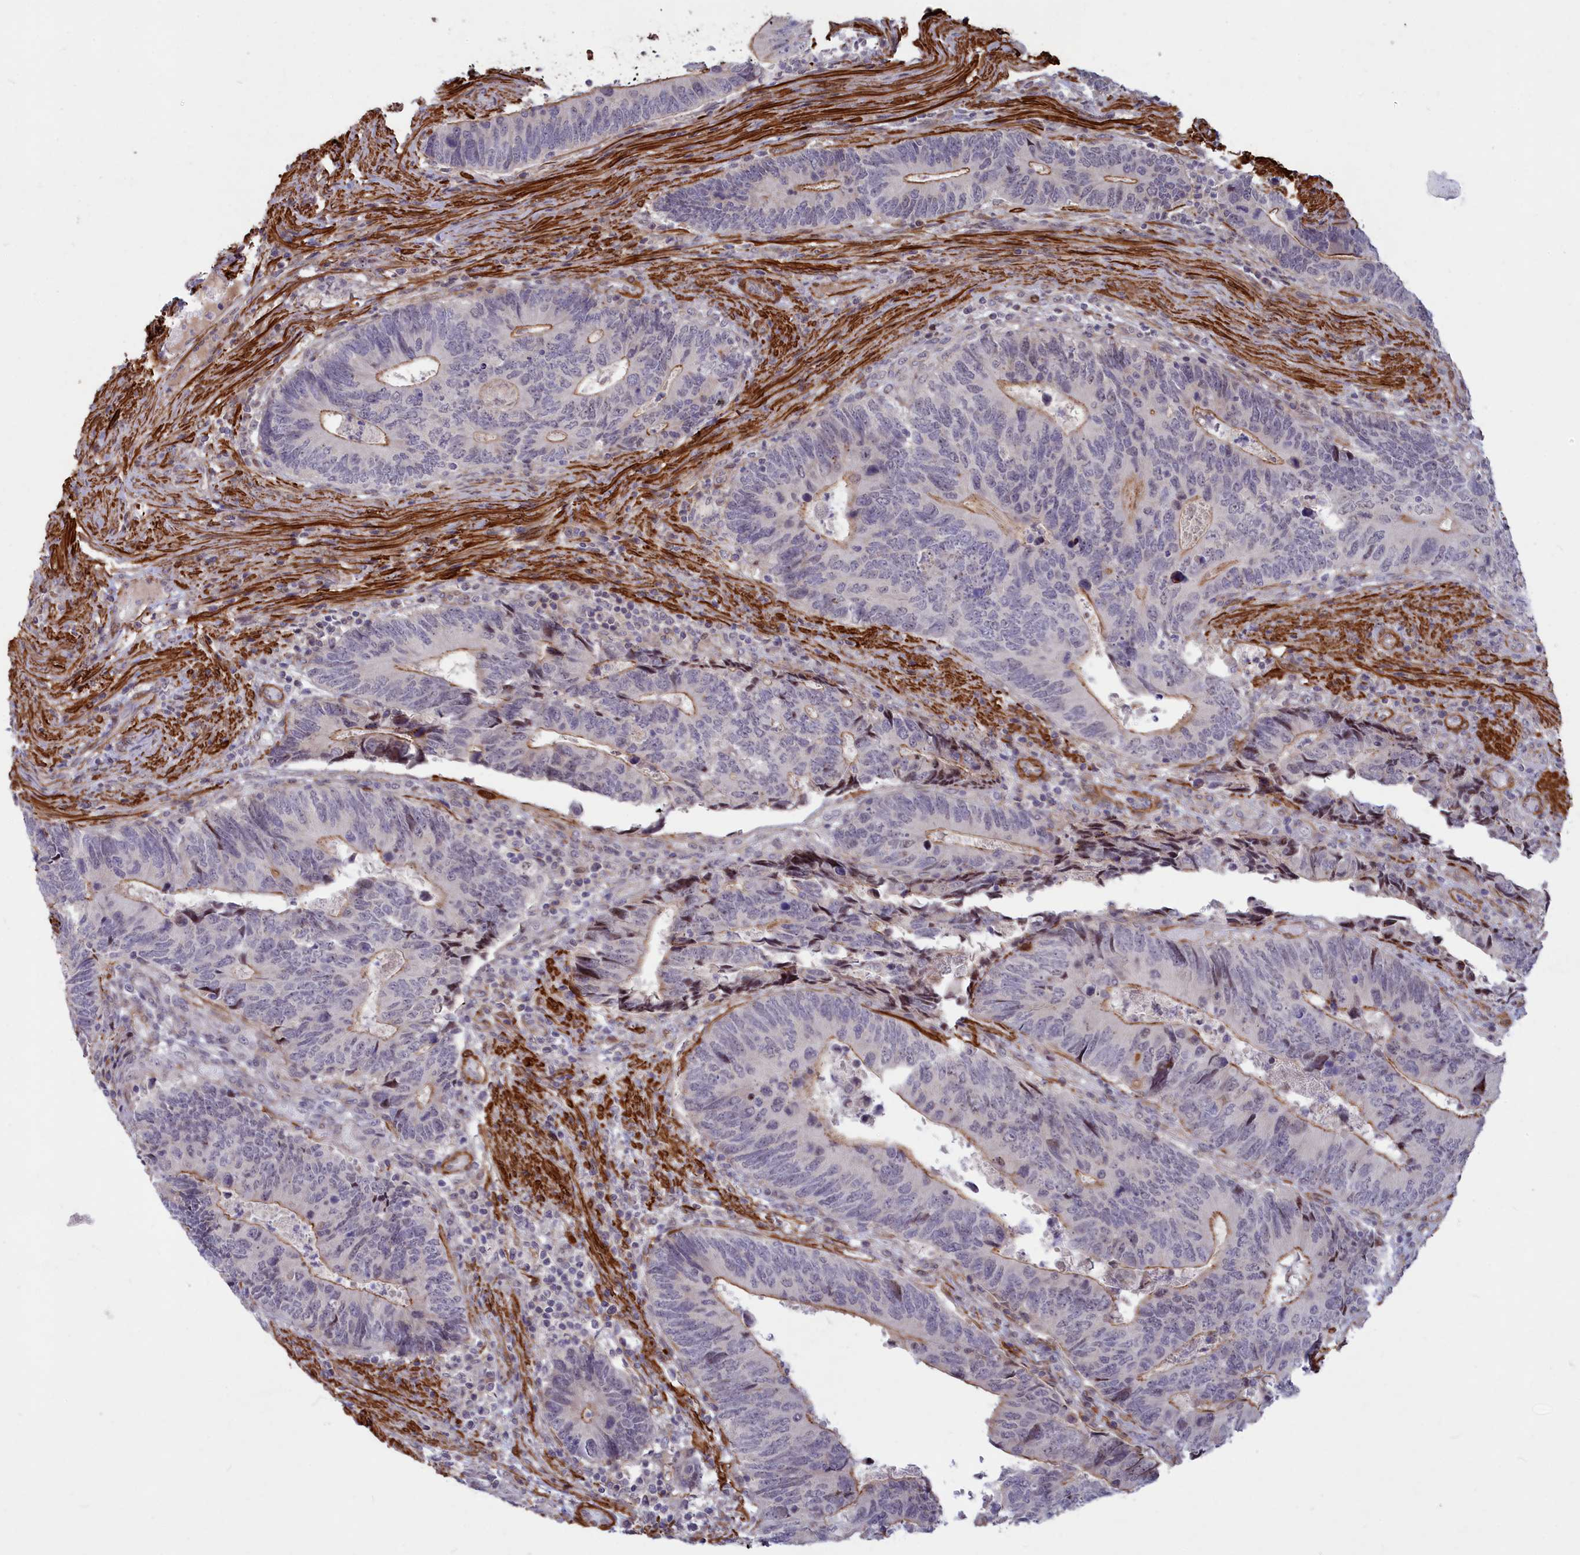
{"staining": {"intensity": "moderate", "quantity": "25%-75%", "location": "cytoplasmic/membranous"}, "tissue": "colorectal cancer", "cell_type": "Tumor cells", "image_type": "cancer", "snomed": [{"axis": "morphology", "description": "Adenocarcinoma, NOS"}, {"axis": "topography", "description": "Colon"}], "caption": "High-magnification brightfield microscopy of colorectal cancer stained with DAB (3,3'-diaminobenzidine) (brown) and counterstained with hematoxylin (blue). tumor cells exhibit moderate cytoplasmic/membranous staining is identified in about25%-75% of cells. The staining was performed using DAB (3,3'-diaminobenzidine), with brown indicating positive protein expression. Nuclei are stained blue with hematoxylin.", "gene": "CCDC154", "patient": {"sex": "male", "age": 87}}